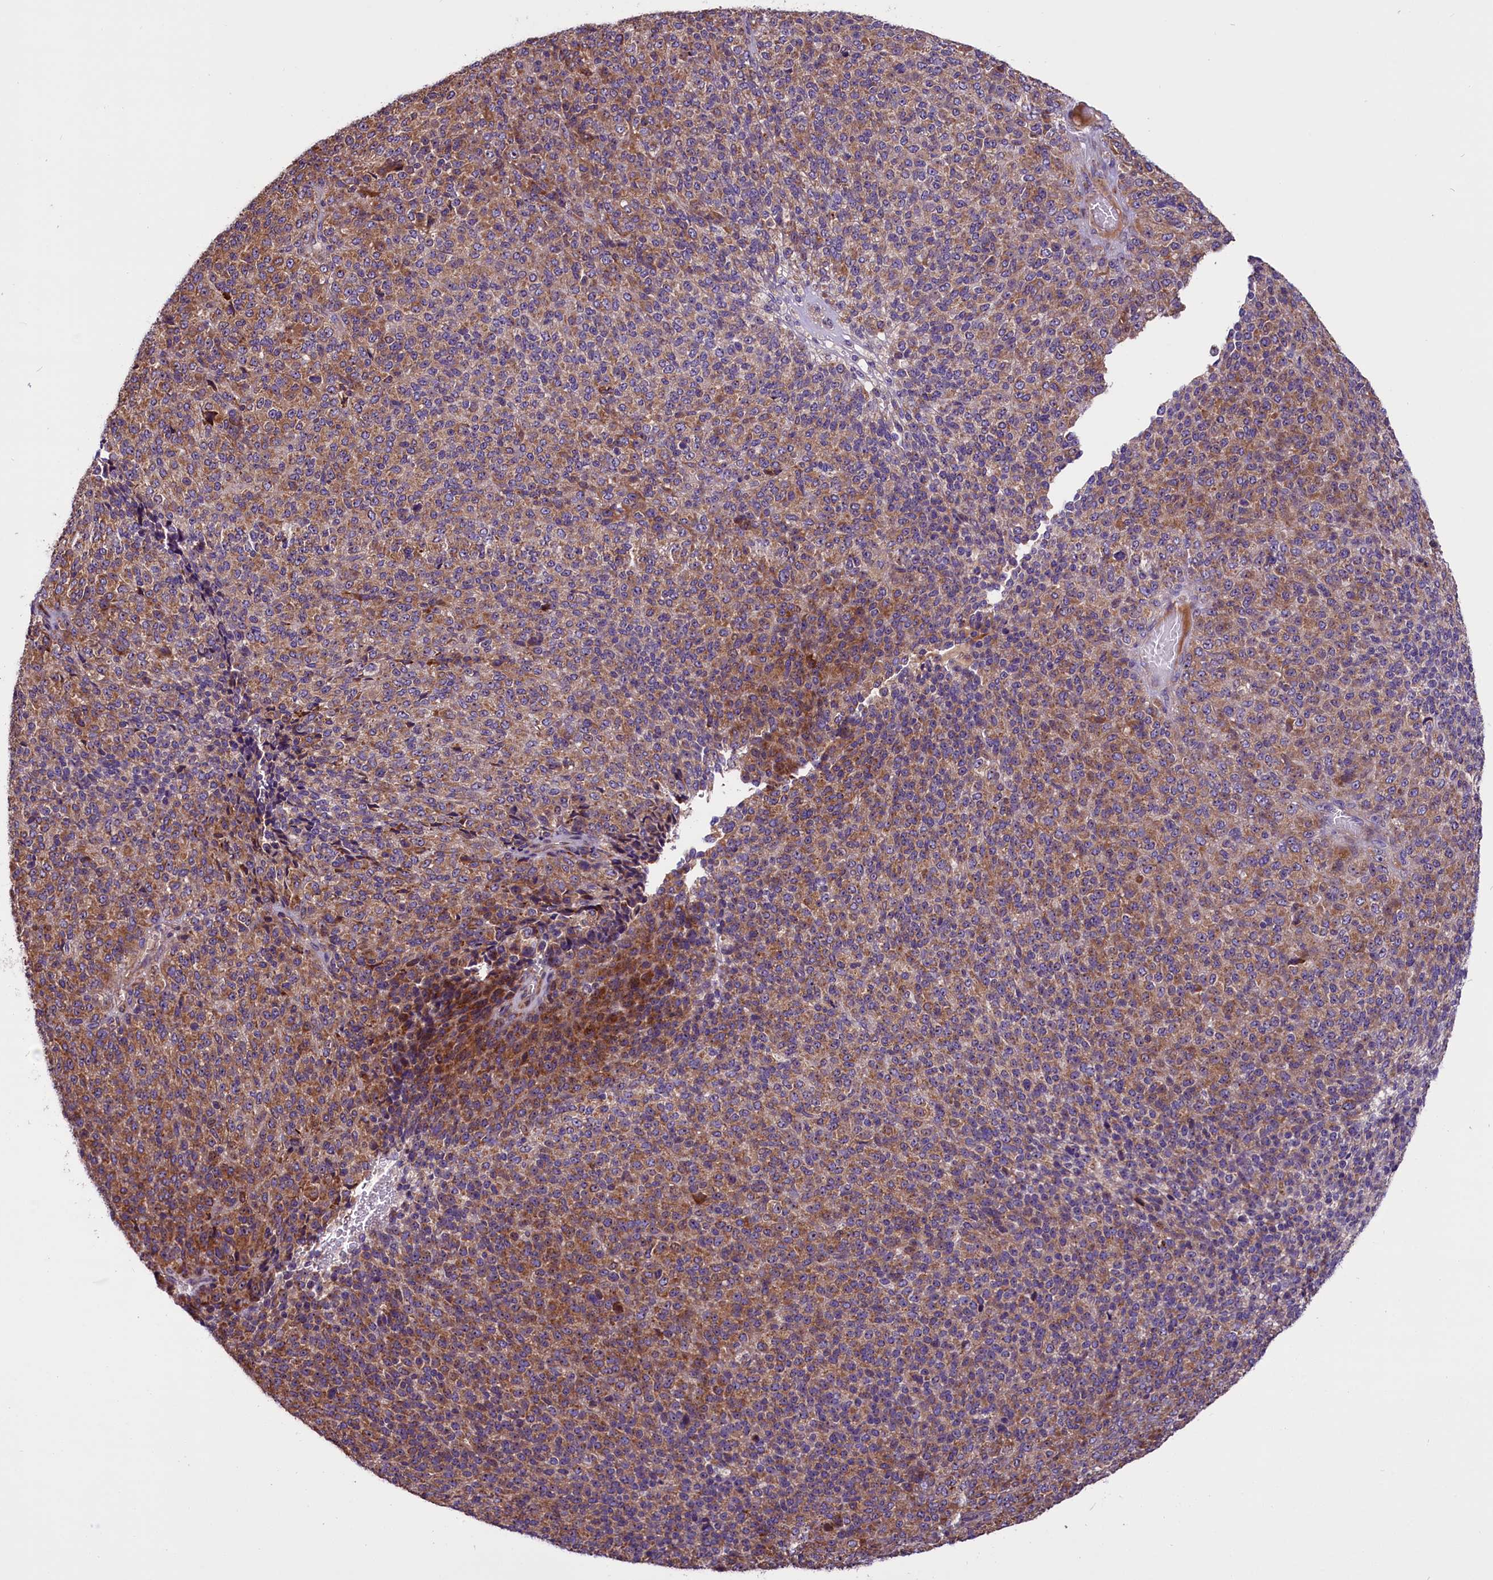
{"staining": {"intensity": "moderate", "quantity": ">75%", "location": "cytoplasmic/membranous"}, "tissue": "melanoma", "cell_type": "Tumor cells", "image_type": "cancer", "snomed": [{"axis": "morphology", "description": "Malignant melanoma, Metastatic site"}, {"axis": "topography", "description": "Brain"}], "caption": "Malignant melanoma (metastatic site) stained with immunohistochemistry (IHC) shows moderate cytoplasmic/membranous staining in approximately >75% of tumor cells.", "gene": "FRY", "patient": {"sex": "female", "age": 56}}